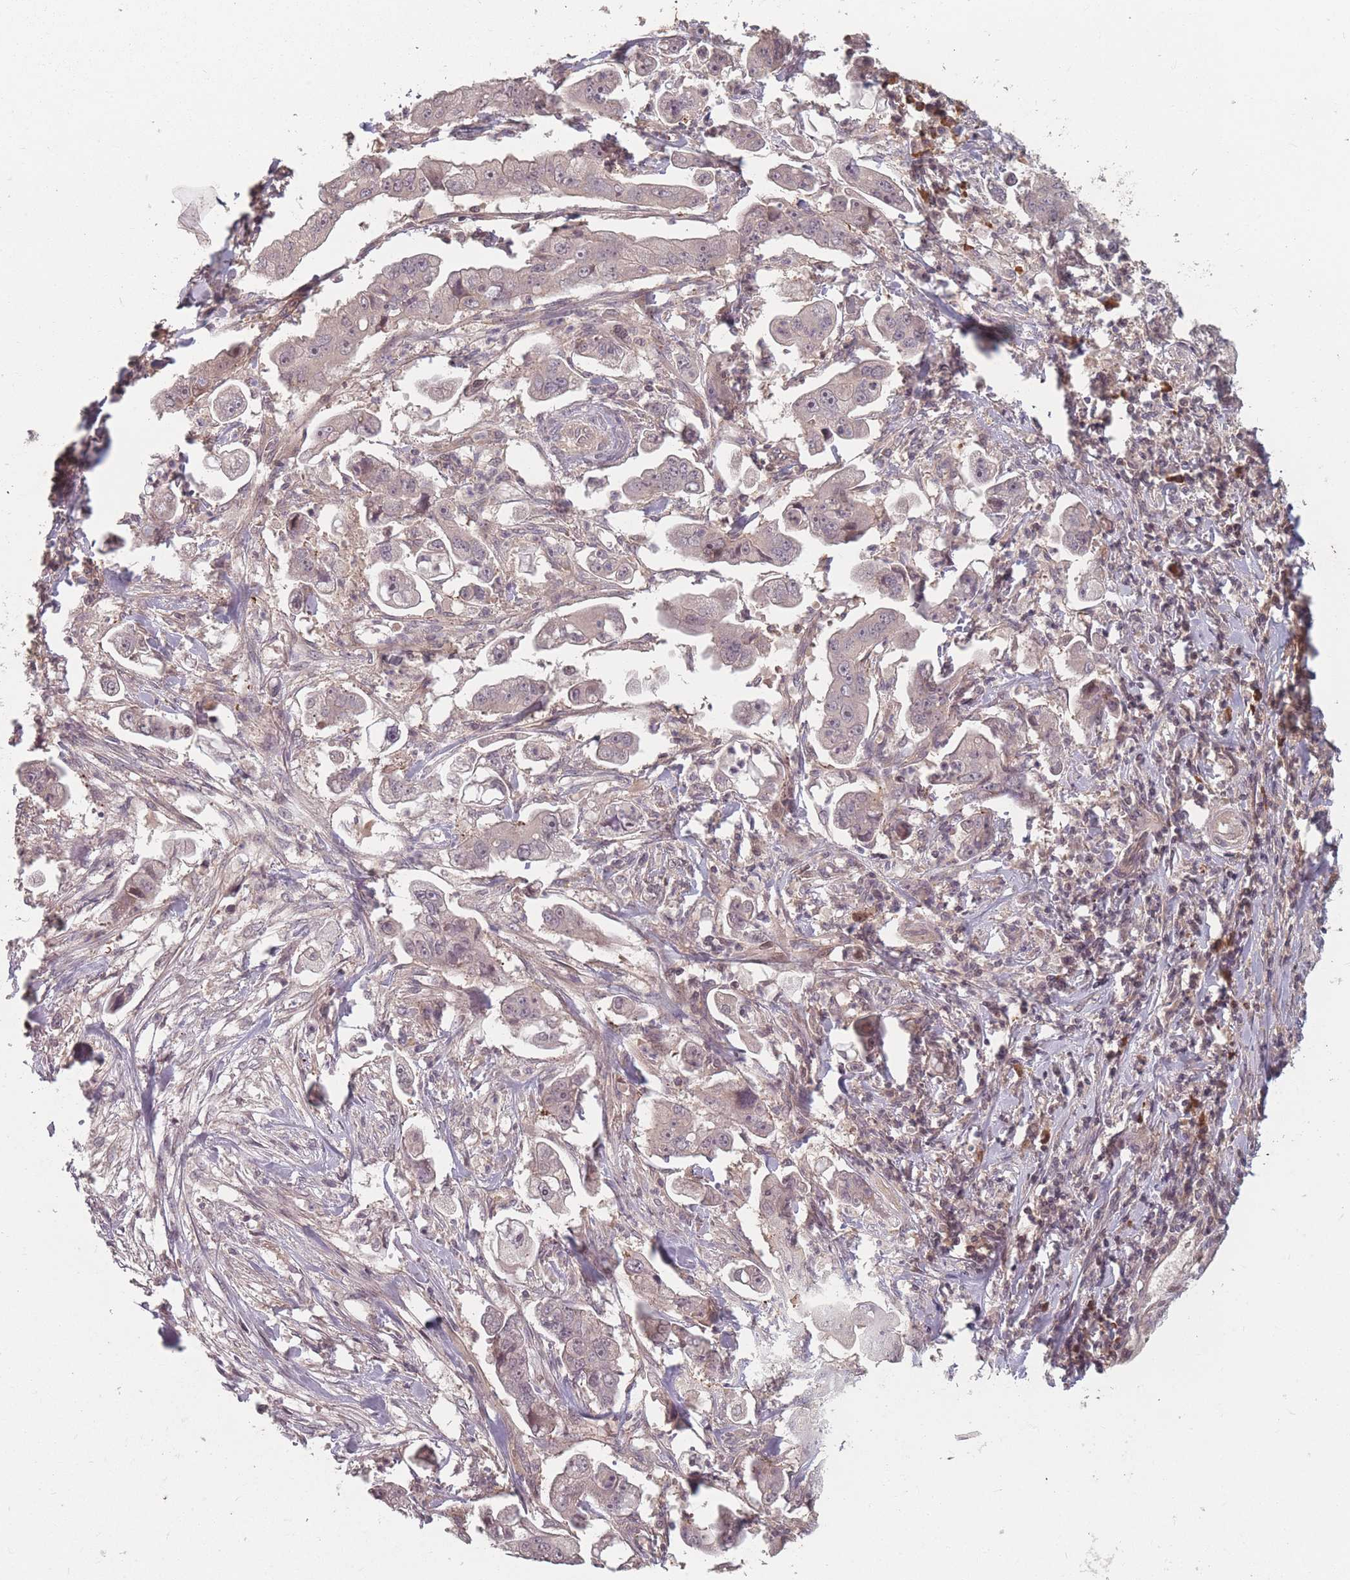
{"staining": {"intensity": "negative", "quantity": "none", "location": "none"}, "tissue": "stomach cancer", "cell_type": "Tumor cells", "image_type": "cancer", "snomed": [{"axis": "morphology", "description": "Adenocarcinoma, NOS"}, {"axis": "topography", "description": "Stomach"}], "caption": "Immunohistochemical staining of stomach cancer (adenocarcinoma) demonstrates no significant staining in tumor cells.", "gene": "HAGH", "patient": {"sex": "male", "age": 62}}